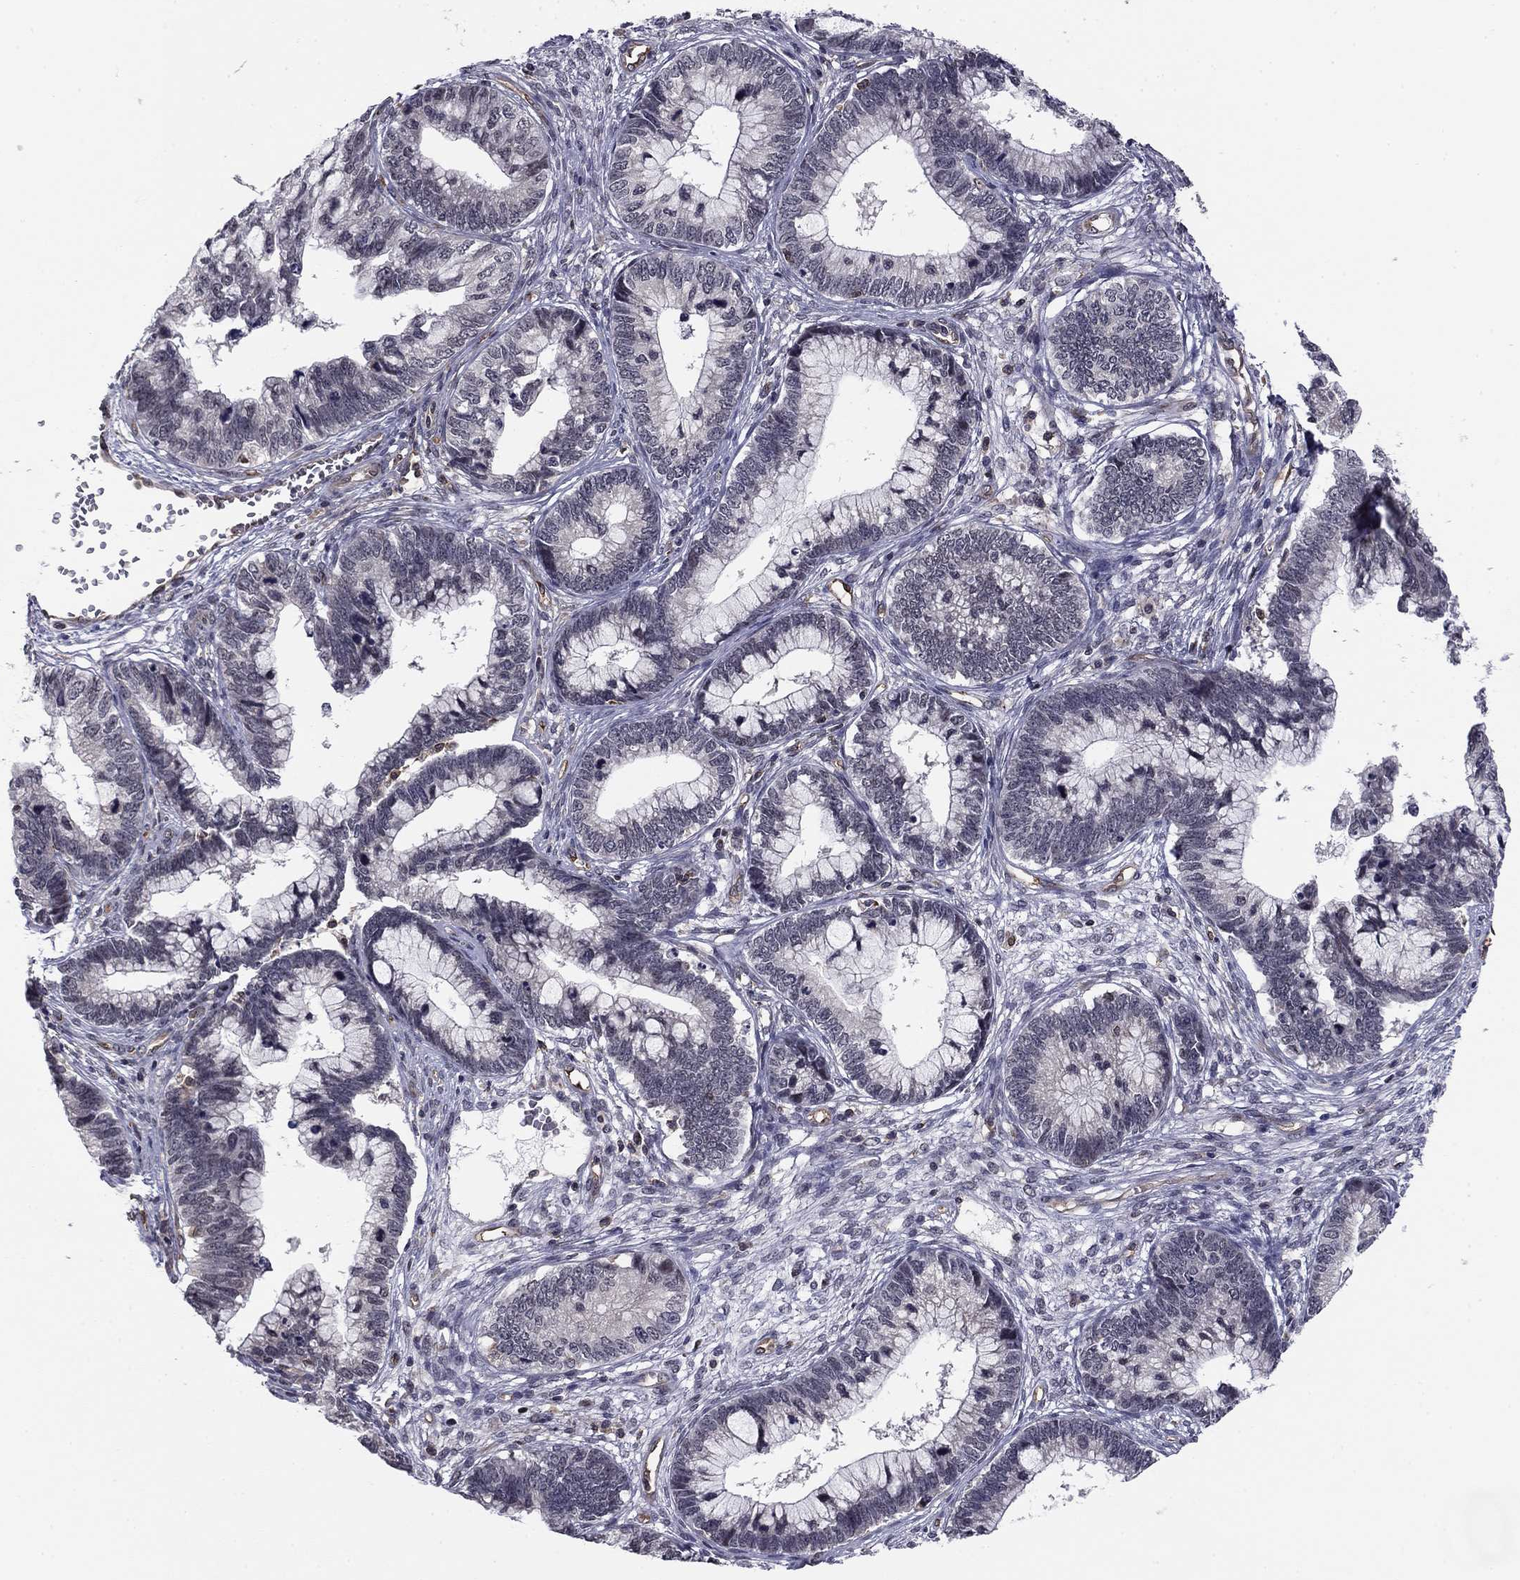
{"staining": {"intensity": "negative", "quantity": "none", "location": "none"}, "tissue": "cervical cancer", "cell_type": "Tumor cells", "image_type": "cancer", "snomed": [{"axis": "morphology", "description": "Adenocarcinoma, NOS"}, {"axis": "topography", "description": "Cervix"}], "caption": "Tumor cells show no significant protein expression in cervical adenocarcinoma.", "gene": "PLCB2", "patient": {"sex": "female", "age": 44}}